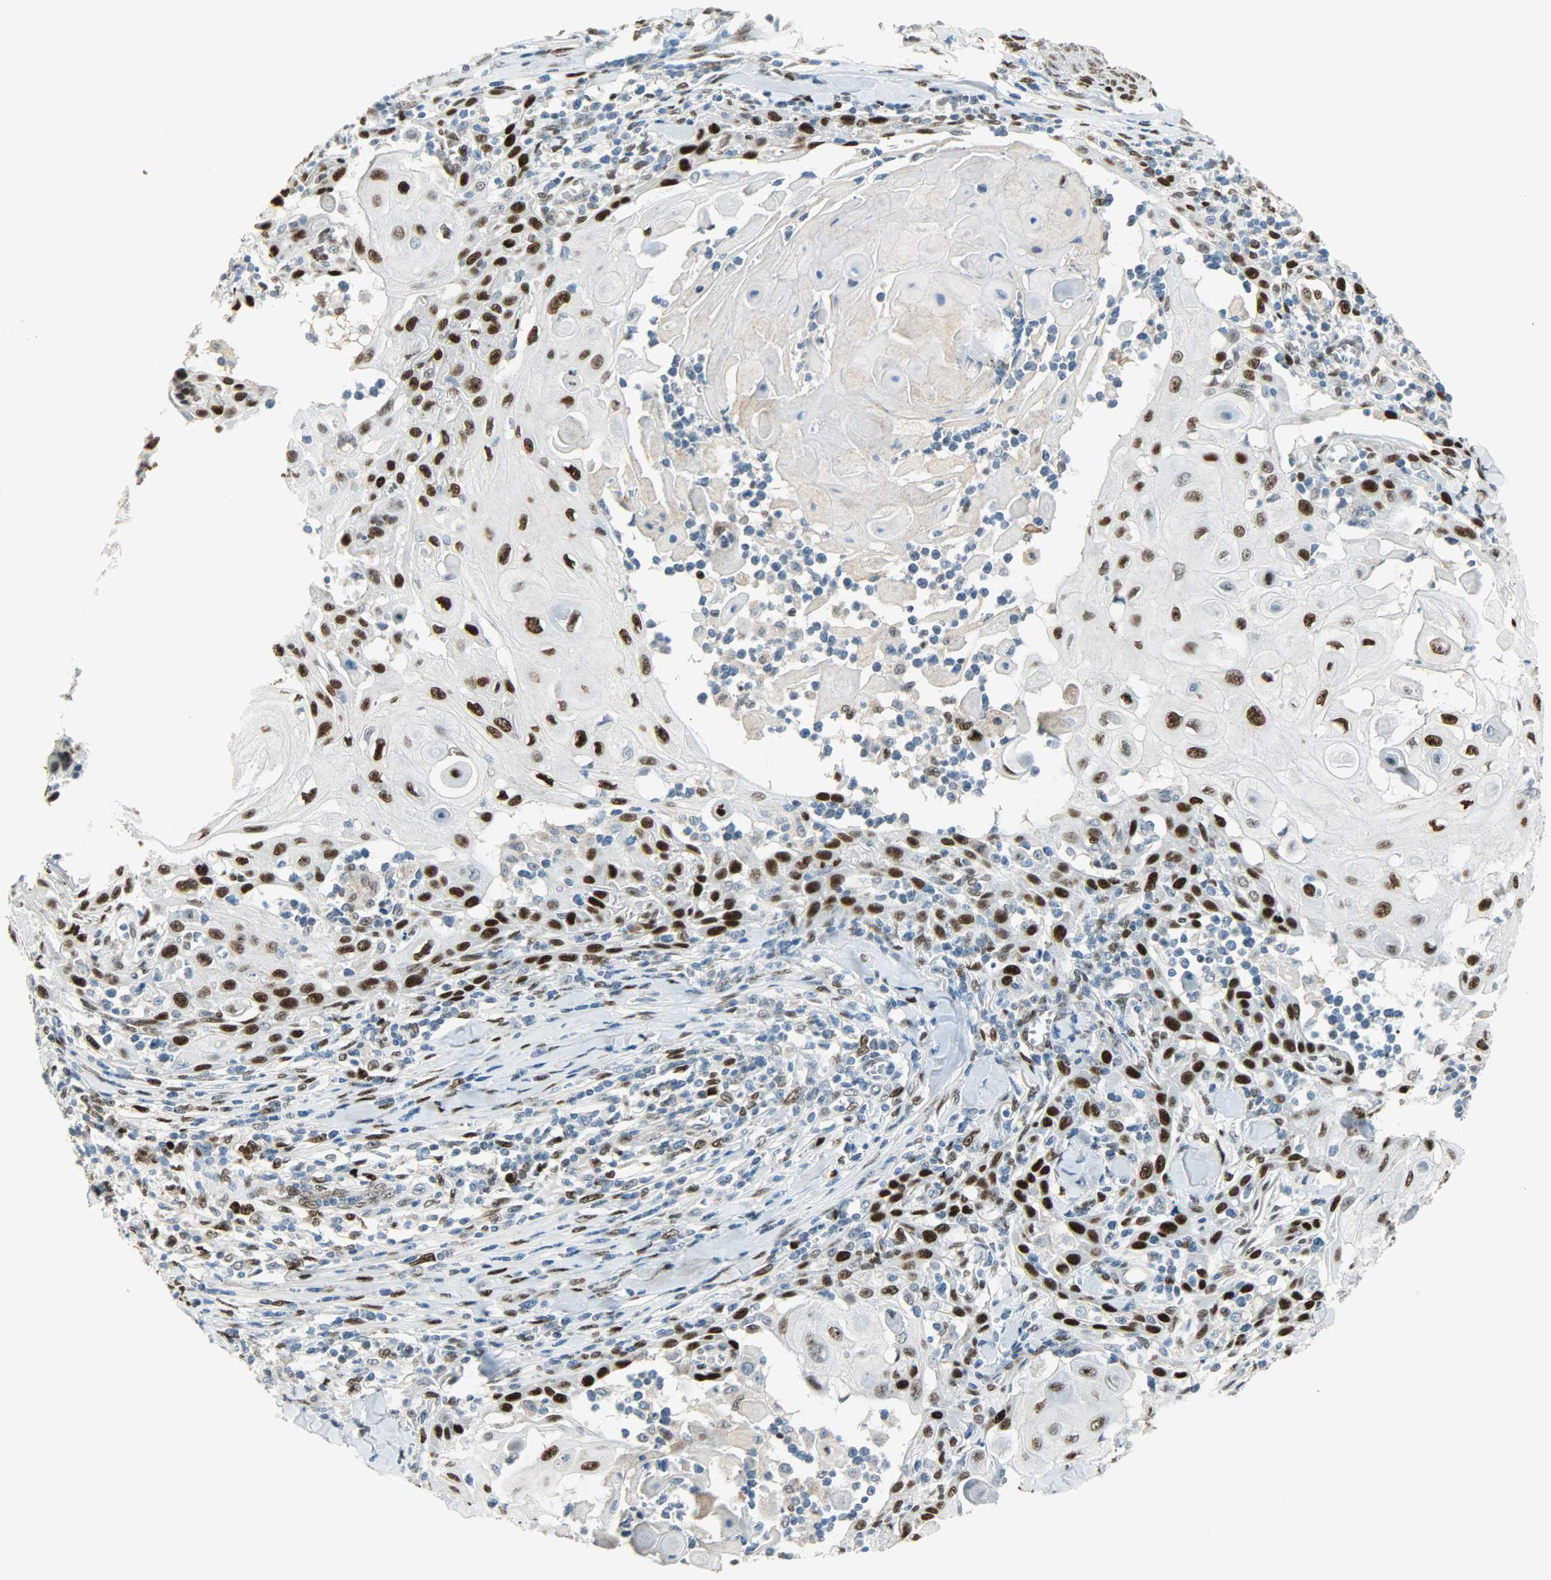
{"staining": {"intensity": "strong", "quantity": ">75%", "location": "nuclear"}, "tissue": "skin cancer", "cell_type": "Tumor cells", "image_type": "cancer", "snomed": [{"axis": "morphology", "description": "Squamous cell carcinoma, NOS"}, {"axis": "topography", "description": "Skin"}], "caption": "A brown stain labels strong nuclear expression of a protein in human skin squamous cell carcinoma tumor cells.", "gene": "JUNB", "patient": {"sex": "male", "age": 24}}